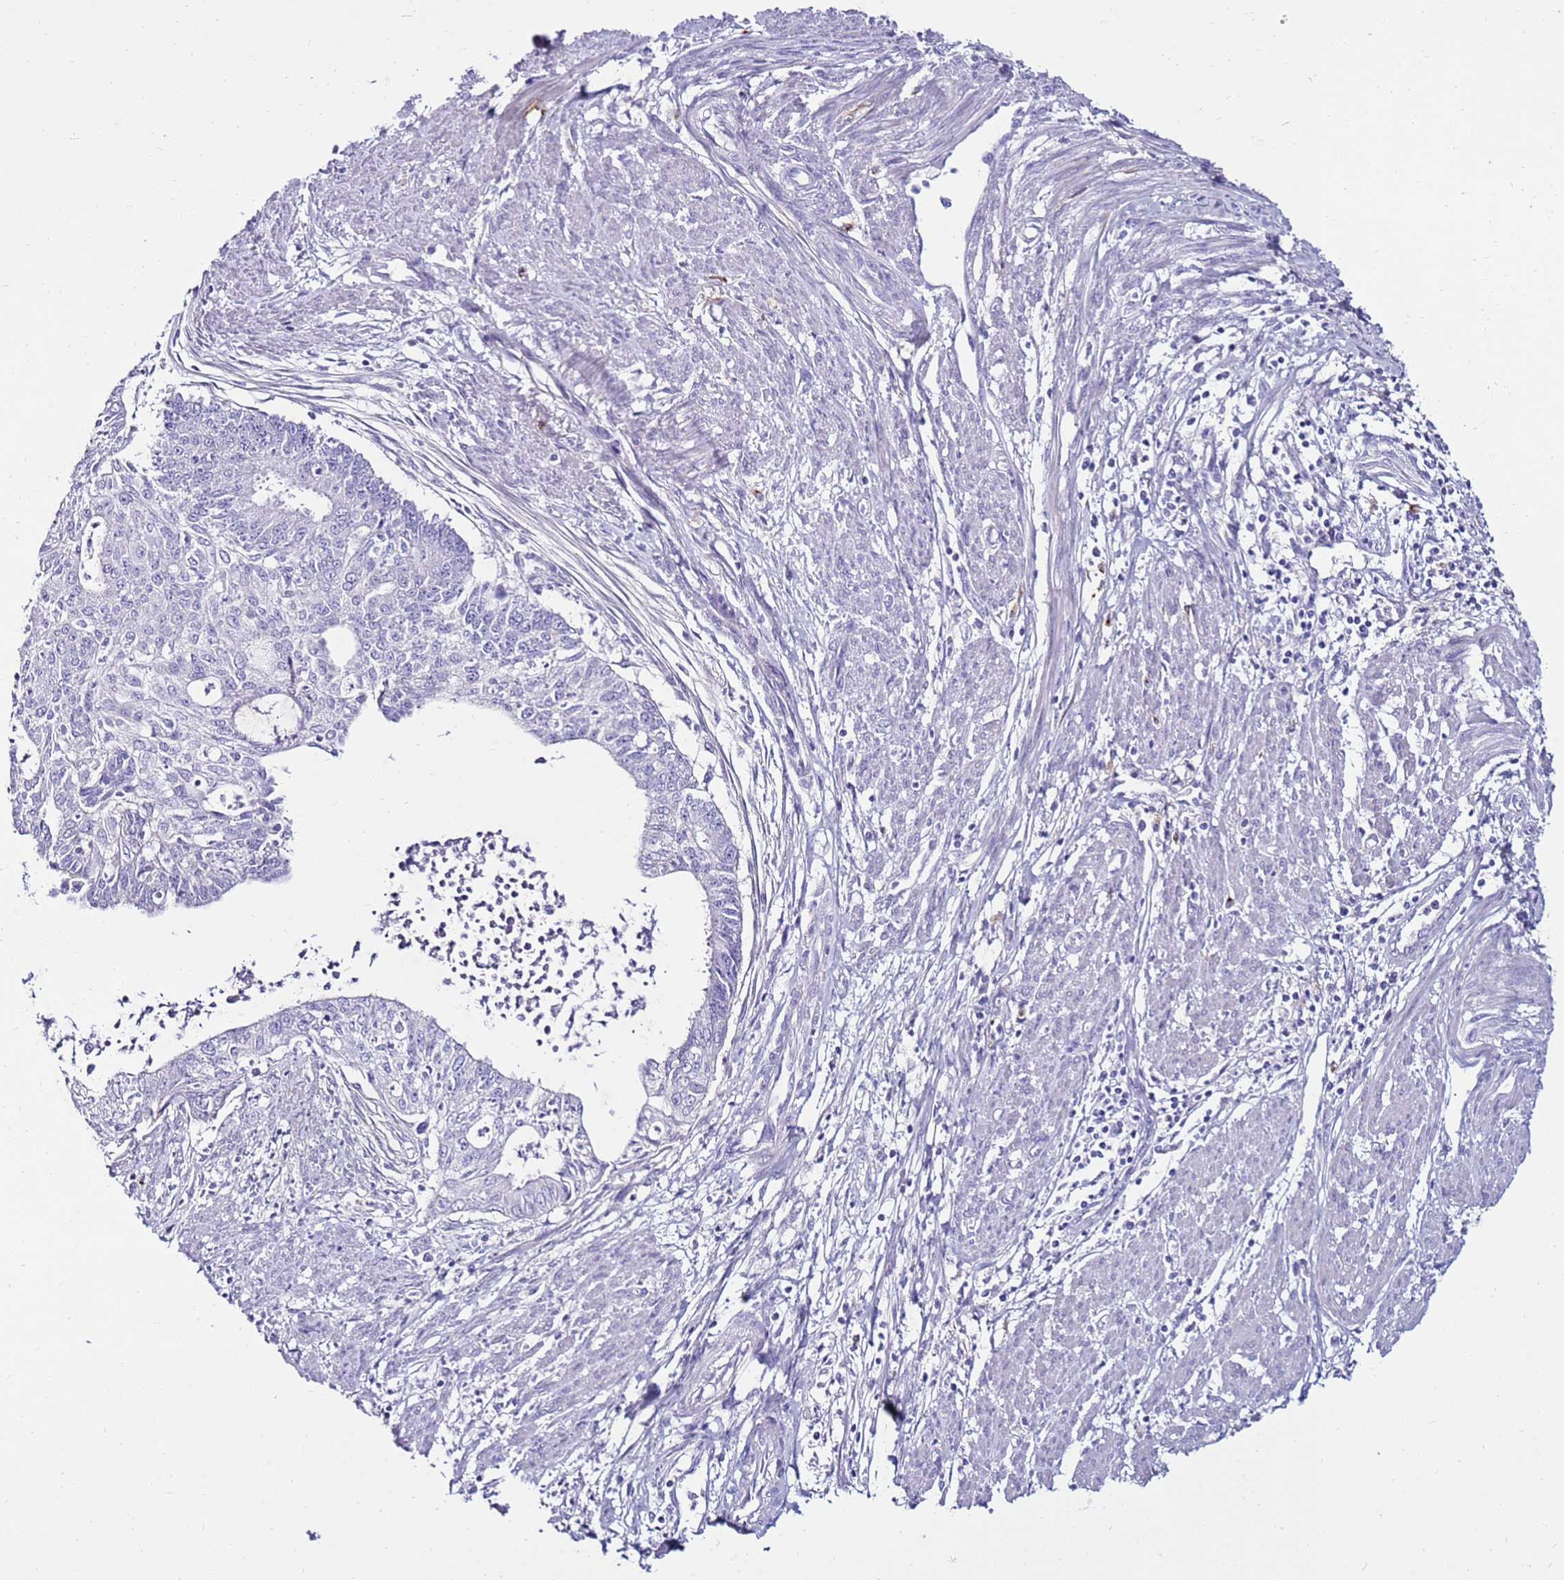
{"staining": {"intensity": "negative", "quantity": "none", "location": "none"}, "tissue": "endometrial cancer", "cell_type": "Tumor cells", "image_type": "cancer", "snomed": [{"axis": "morphology", "description": "Adenocarcinoma, NOS"}, {"axis": "topography", "description": "Endometrium"}], "caption": "IHC histopathology image of endometrial cancer stained for a protein (brown), which displays no staining in tumor cells.", "gene": "EVPLL", "patient": {"sex": "female", "age": 73}}